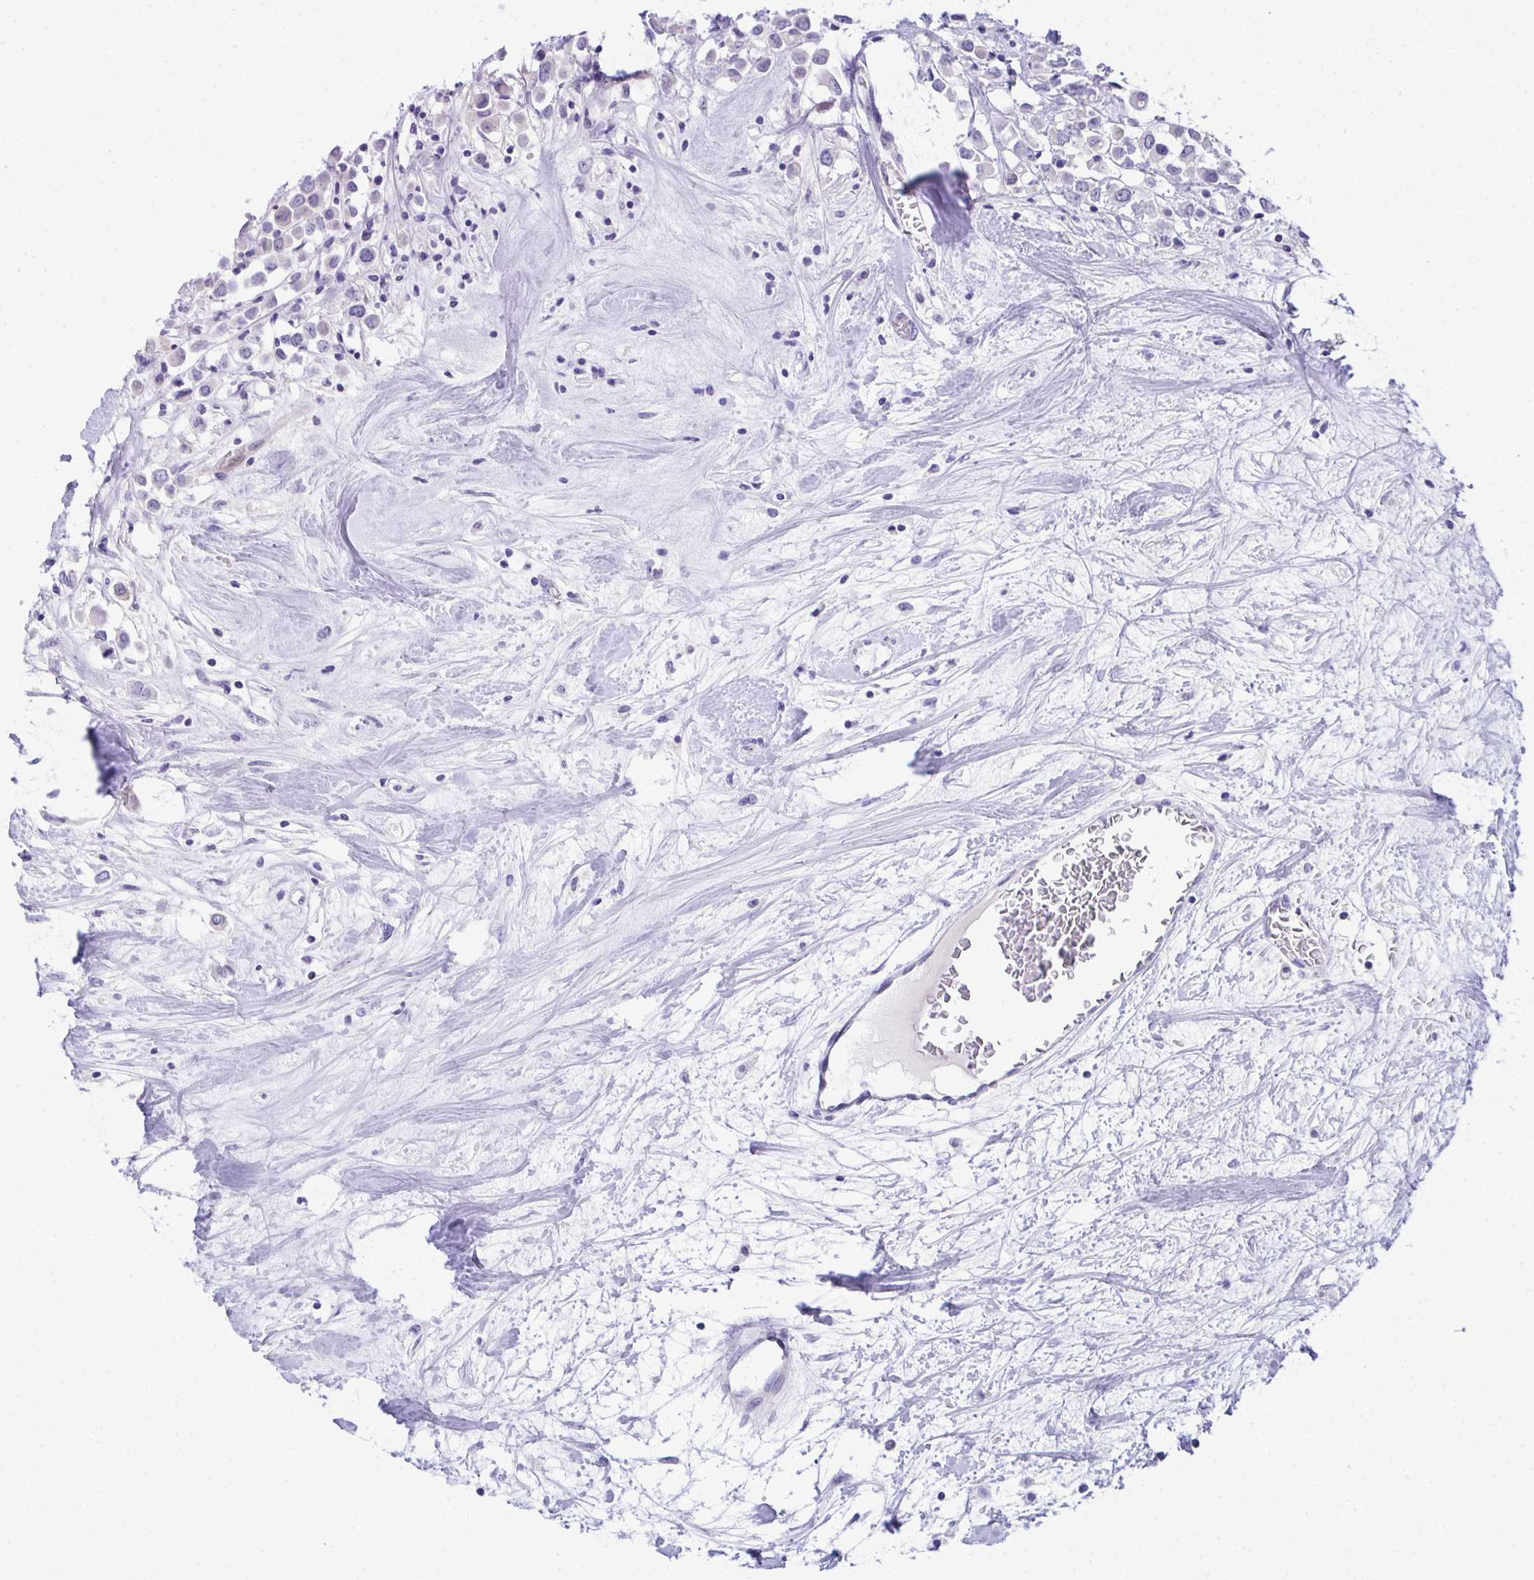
{"staining": {"intensity": "negative", "quantity": "none", "location": "none"}, "tissue": "breast cancer", "cell_type": "Tumor cells", "image_type": "cancer", "snomed": [{"axis": "morphology", "description": "Duct carcinoma"}, {"axis": "topography", "description": "Breast"}], "caption": "A high-resolution histopathology image shows immunohistochemistry (IHC) staining of breast cancer (invasive ductal carcinoma), which shows no significant positivity in tumor cells.", "gene": "PGM2L1", "patient": {"sex": "female", "age": 61}}